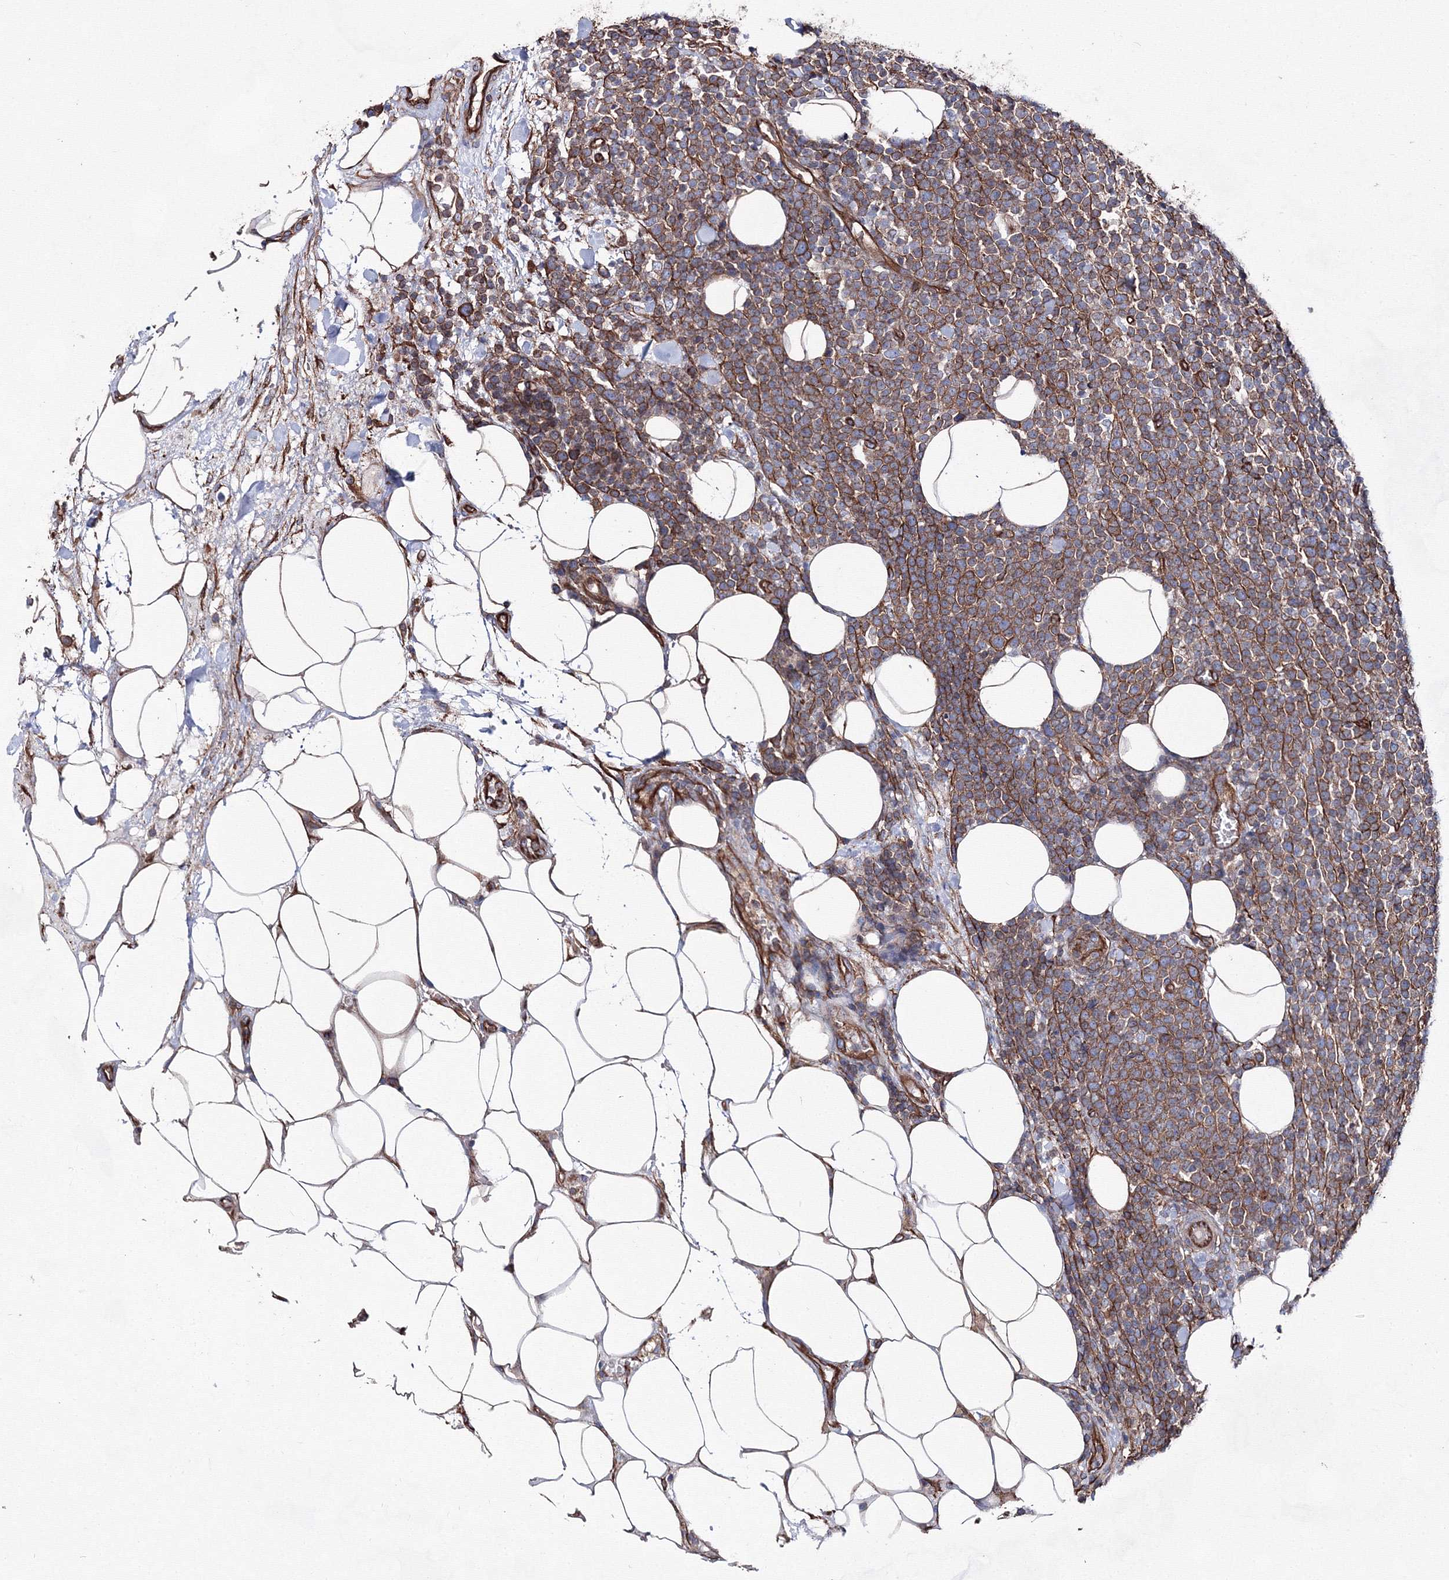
{"staining": {"intensity": "moderate", "quantity": ">75%", "location": "cytoplasmic/membranous"}, "tissue": "lymphoma", "cell_type": "Tumor cells", "image_type": "cancer", "snomed": [{"axis": "morphology", "description": "Malignant lymphoma, non-Hodgkin's type, High grade"}, {"axis": "topography", "description": "Lymph node"}], "caption": "Immunohistochemistry (IHC) of high-grade malignant lymphoma, non-Hodgkin's type demonstrates medium levels of moderate cytoplasmic/membranous positivity in about >75% of tumor cells.", "gene": "ANKRD37", "patient": {"sex": "male", "age": 61}}